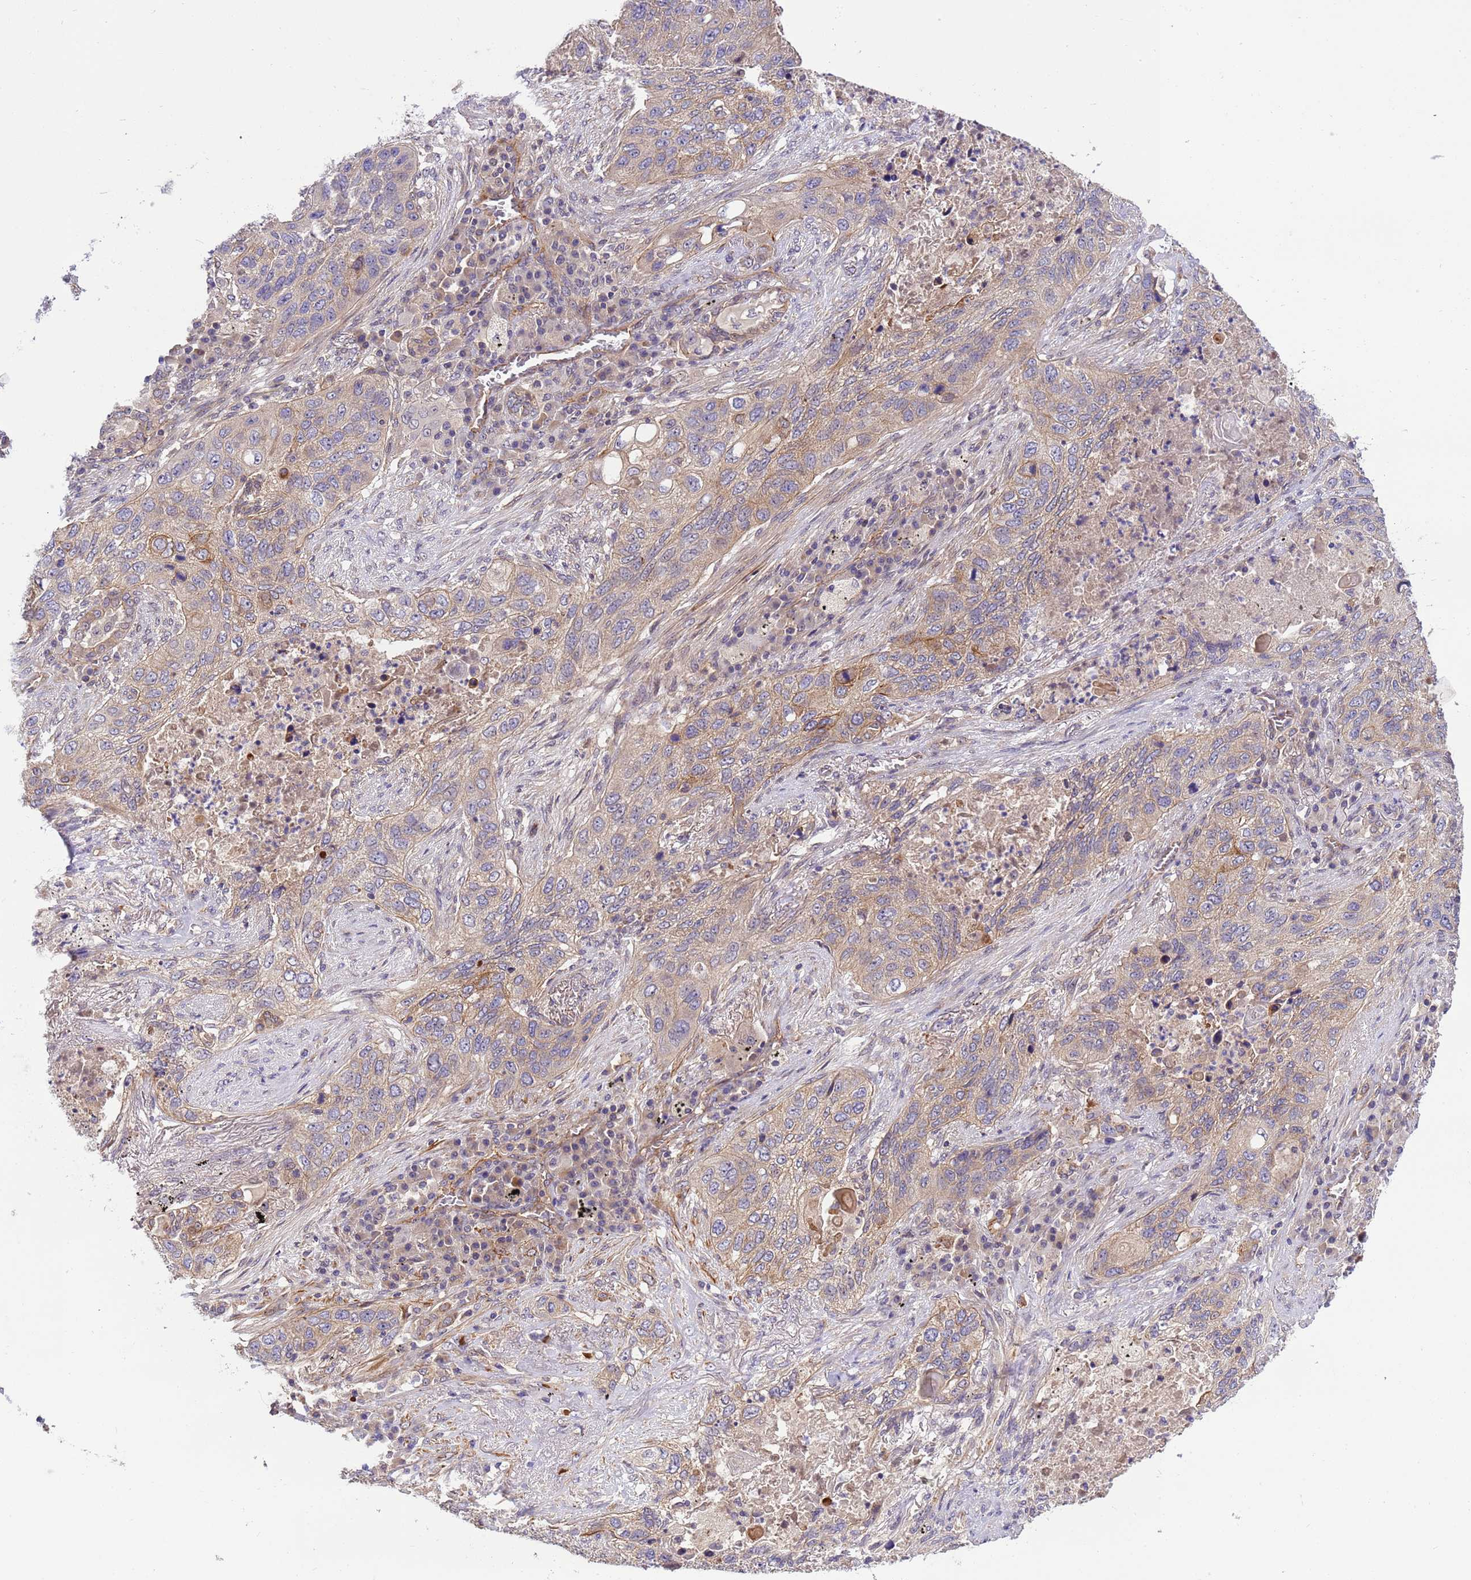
{"staining": {"intensity": "moderate", "quantity": "25%-75%", "location": "cytoplasmic/membranous"}, "tissue": "lung cancer", "cell_type": "Tumor cells", "image_type": "cancer", "snomed": [{"axis": "morphology", "description": "Squamous cell carcinoma, NOS"}, {"axis": "topography", "description": "Lung"}], "caption": "Protein expression analysis of lung cancer shows moderate cytoplasmic/membranous expression in approximately 25%-75% of tumor cells. The staining was performed using DAB (3,3'-diaminobenzidine), with brown indicating positive protein expression. Nuclei are stained blue with hematoxylin.", "gene": "SMCO3", "patient": {"sex": "female", "age": 63}}